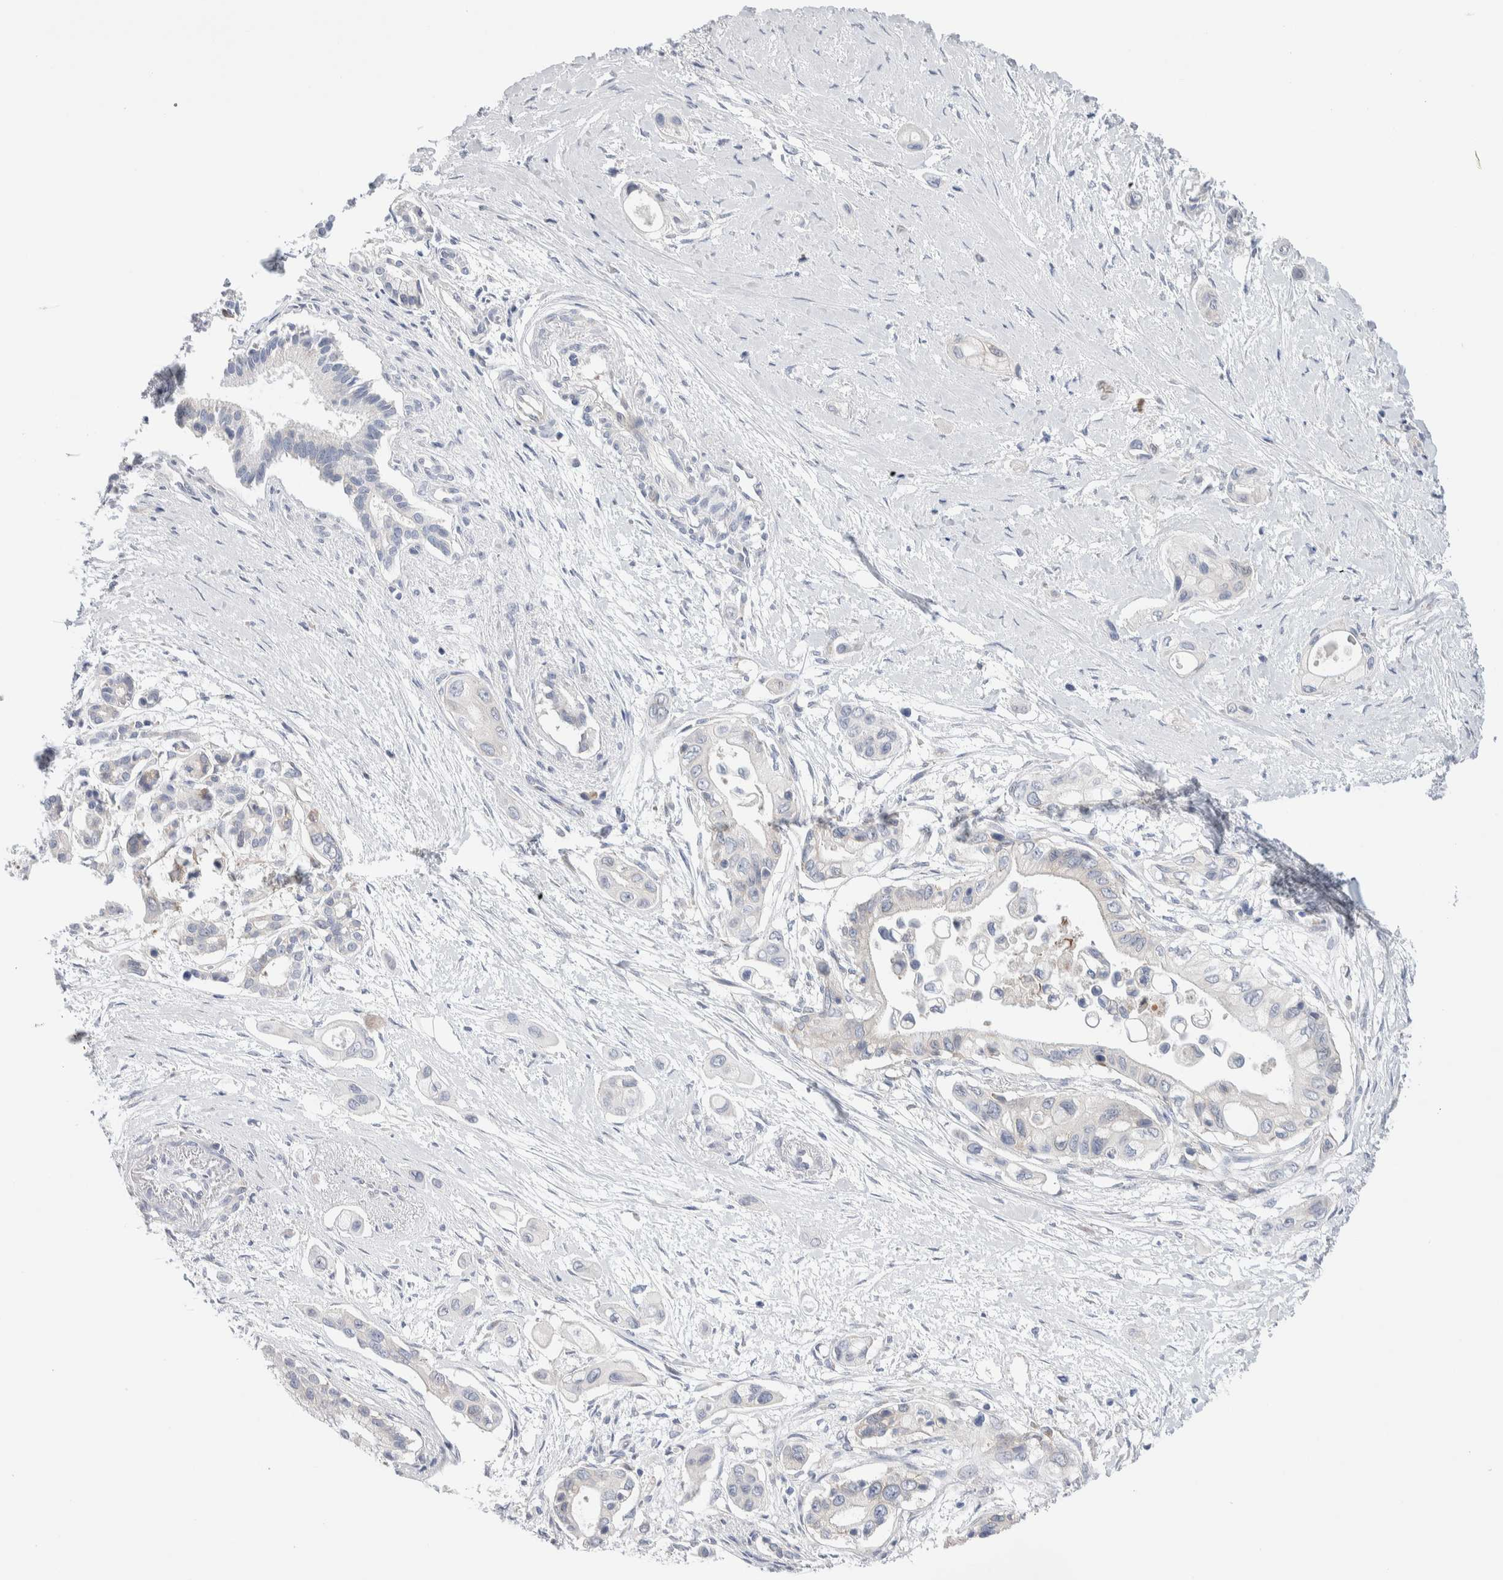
{"staining": {"intensity": "negative", "quantity": "none", "location": "none"}, "tissue": "pancreatic cancer", "cell_type": "Tumor cells", "image_type": "cancer", "snomed": [{"axis": "morphology", "description": "Adenocarcinoma, NOS"}, {"axis": "topography", "description": "Pancreas"}], "caption": "Tumor cells show no significant protein expression in pancreatic cancer (adenocarcinoma).", "gene": "RACK1", "patient": {"sex": "male", "age": 59}}